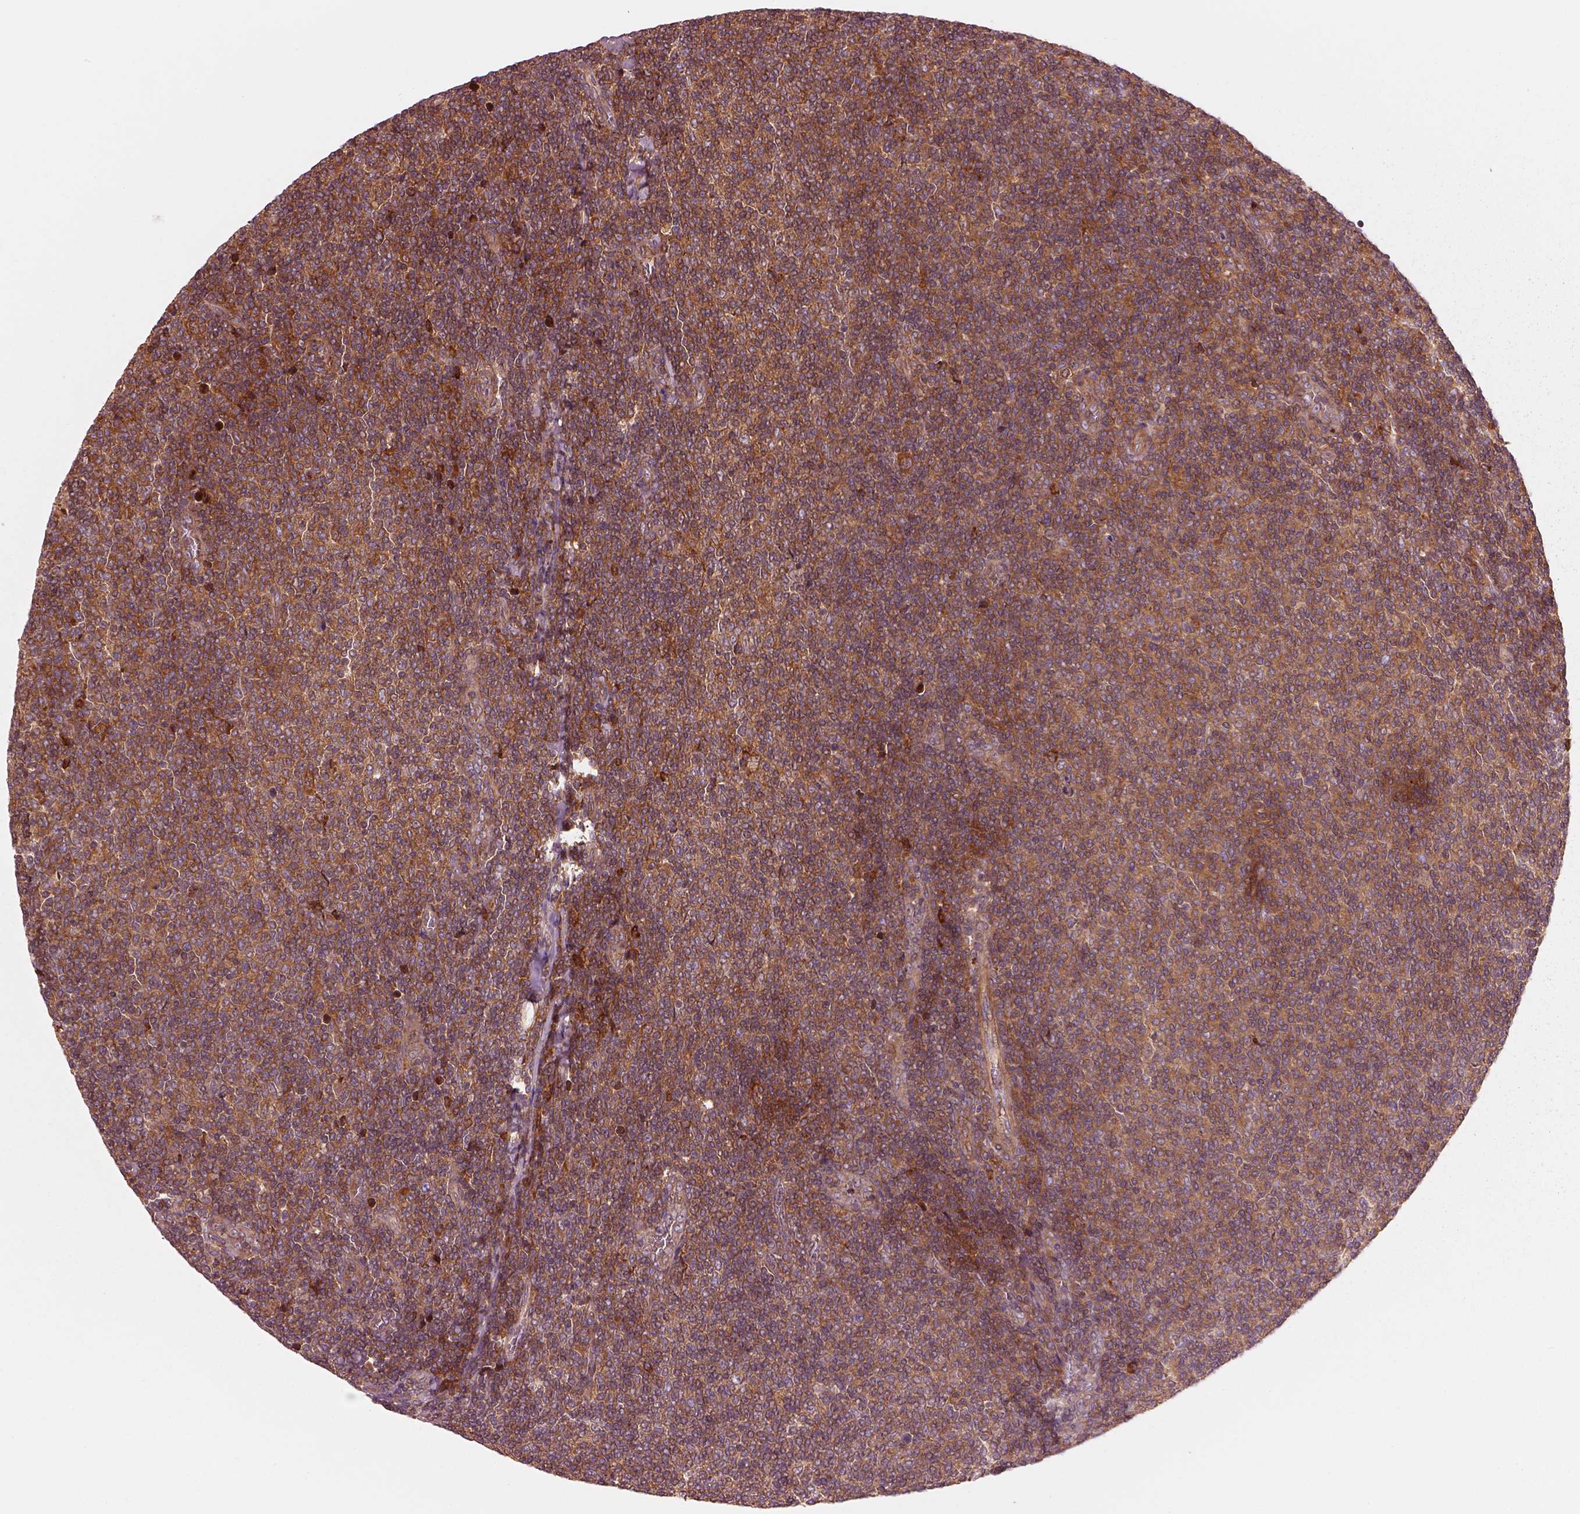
{"staining": {"intensity": "moderate", "quantity": ">75%", "location": "cytoplasmic/membranous"}, "tissue": "lymphoma", "cell_type": "Tumor cells", "image_type": "cancer", "snomed": [{"axis": "morphology", "description": "Malignant lymphoma, non-Hodgkin's type, Low grade"}, {"axis": "topography", "description": "Lymph node"}], "caption": "Immunohistochemical staining of human lymphoma exhibits moderate cytoplasmic/membranous protein expression in approximately >75% of tumor cells.", "gene": "ASCC2", "patient": {"sex": "male", "age": 52}}